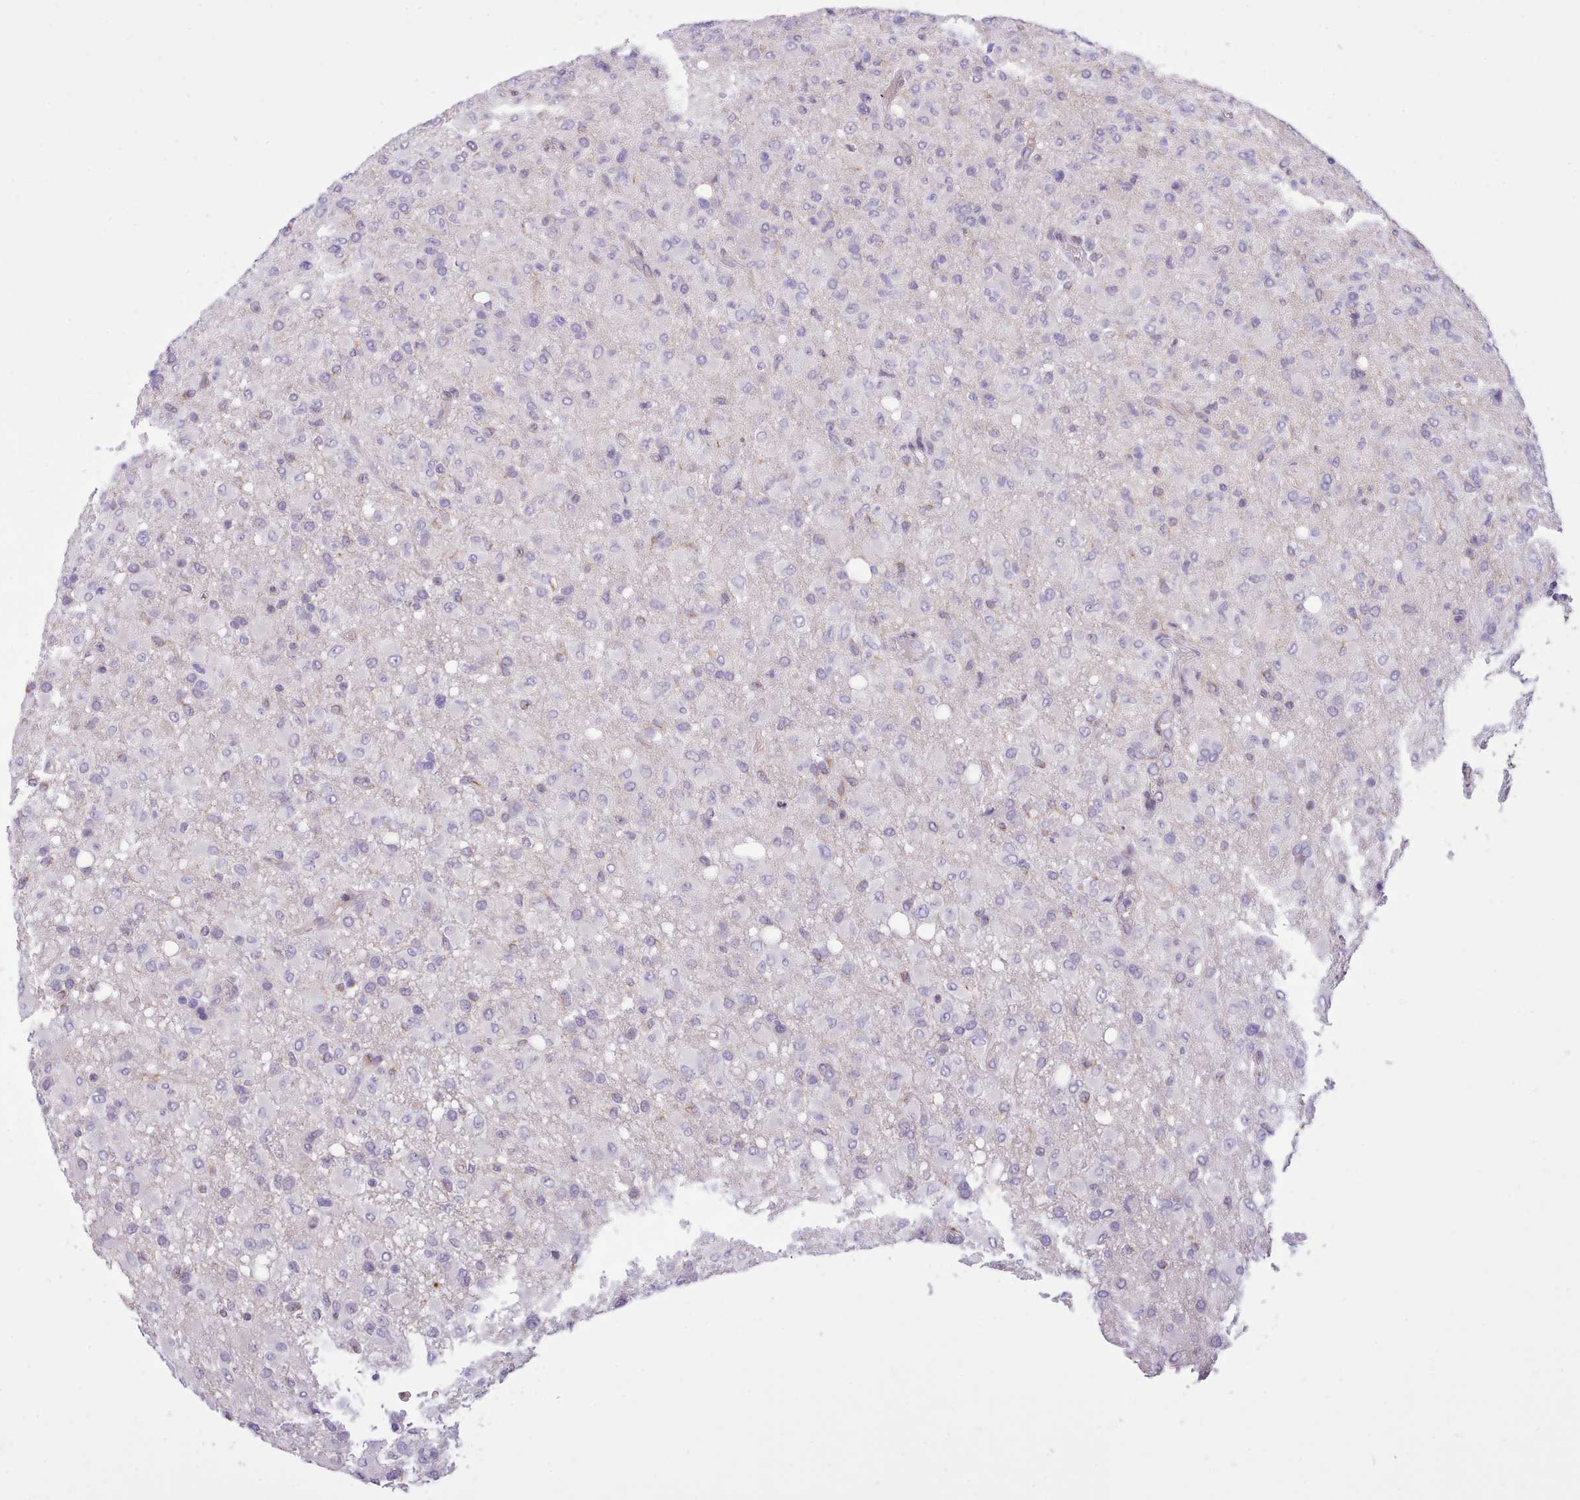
{"staining": {"intensity": "negative", "quantity": "none", "location": "none"}, "tissue": "glioma", "cell_type": "Tumor cells", "image_type": "cancer", "snomed": [{"axis": "morphology", "description": "Glioma, malignant, High grade"}, {"axis": "topography", "description": "Brain"}], "caption": "The histopathology image reveals no staining of tumor cells in malignant glioma (high-grade). (DAB (3,3'-diaminobenzidine) IHC with hematoxylin counter stain).", "gene": "CYP2A13", "patient": {"sex": "female", "age": 57}}